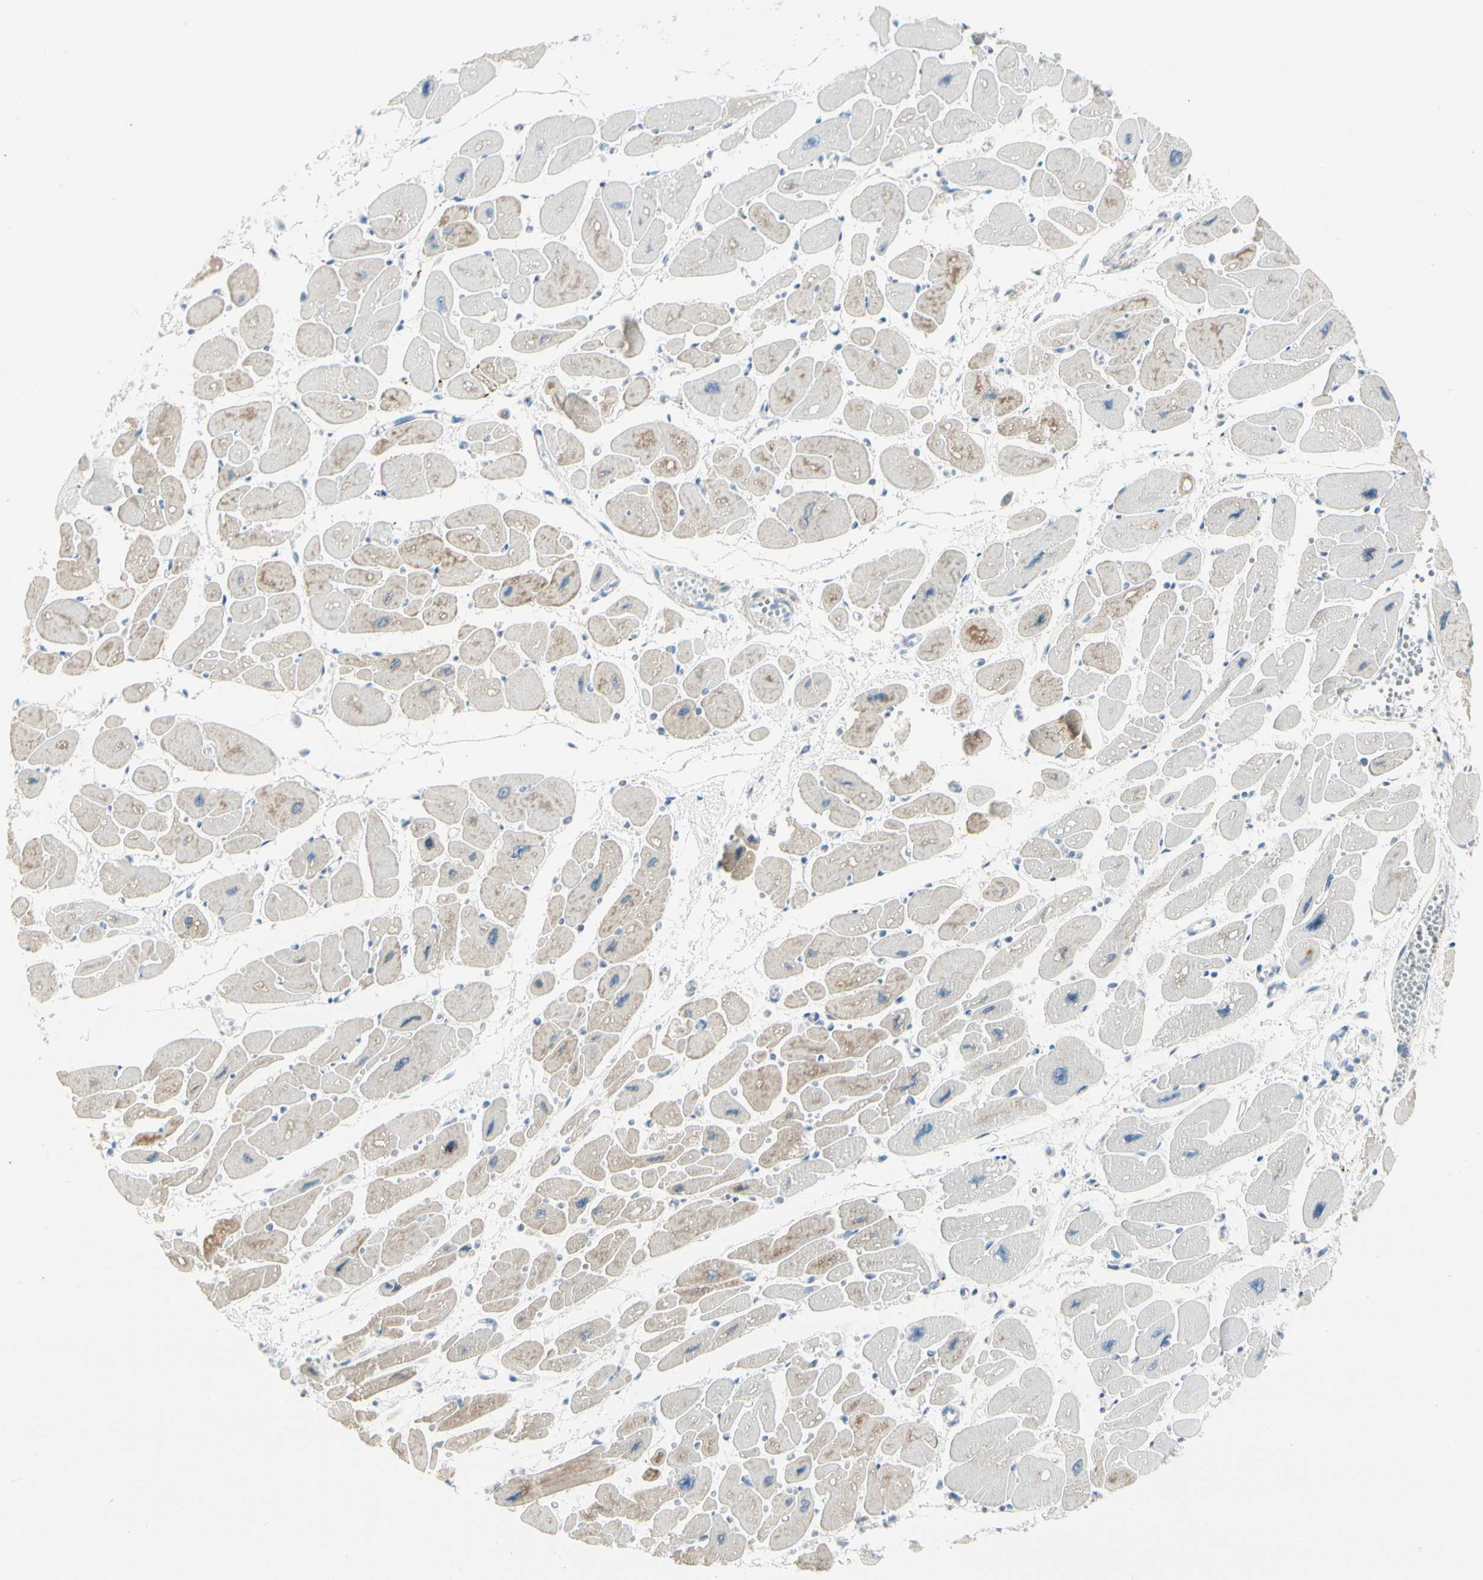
{"staining": {"intensity": "weak", "quantity": "25%-75%", "location": "cytoplasmic/membranous"}, "tissue": "heart muscle", "cell_type": "Cardiomyocytes", "image_type": "normal", "snomed": [{"axis": "morphology", "description": "Normal tissue, NOS"}, {"axis": "topography", "description": "Heart"}], "caption": "Protein staining shows weak cytoplasmic/membranous staining in approximately 25%-75% of cardiomyocytes in benign heart muscle.", "gene": "SLC6A15", "patient": {"sex": "female", "age": 54}}